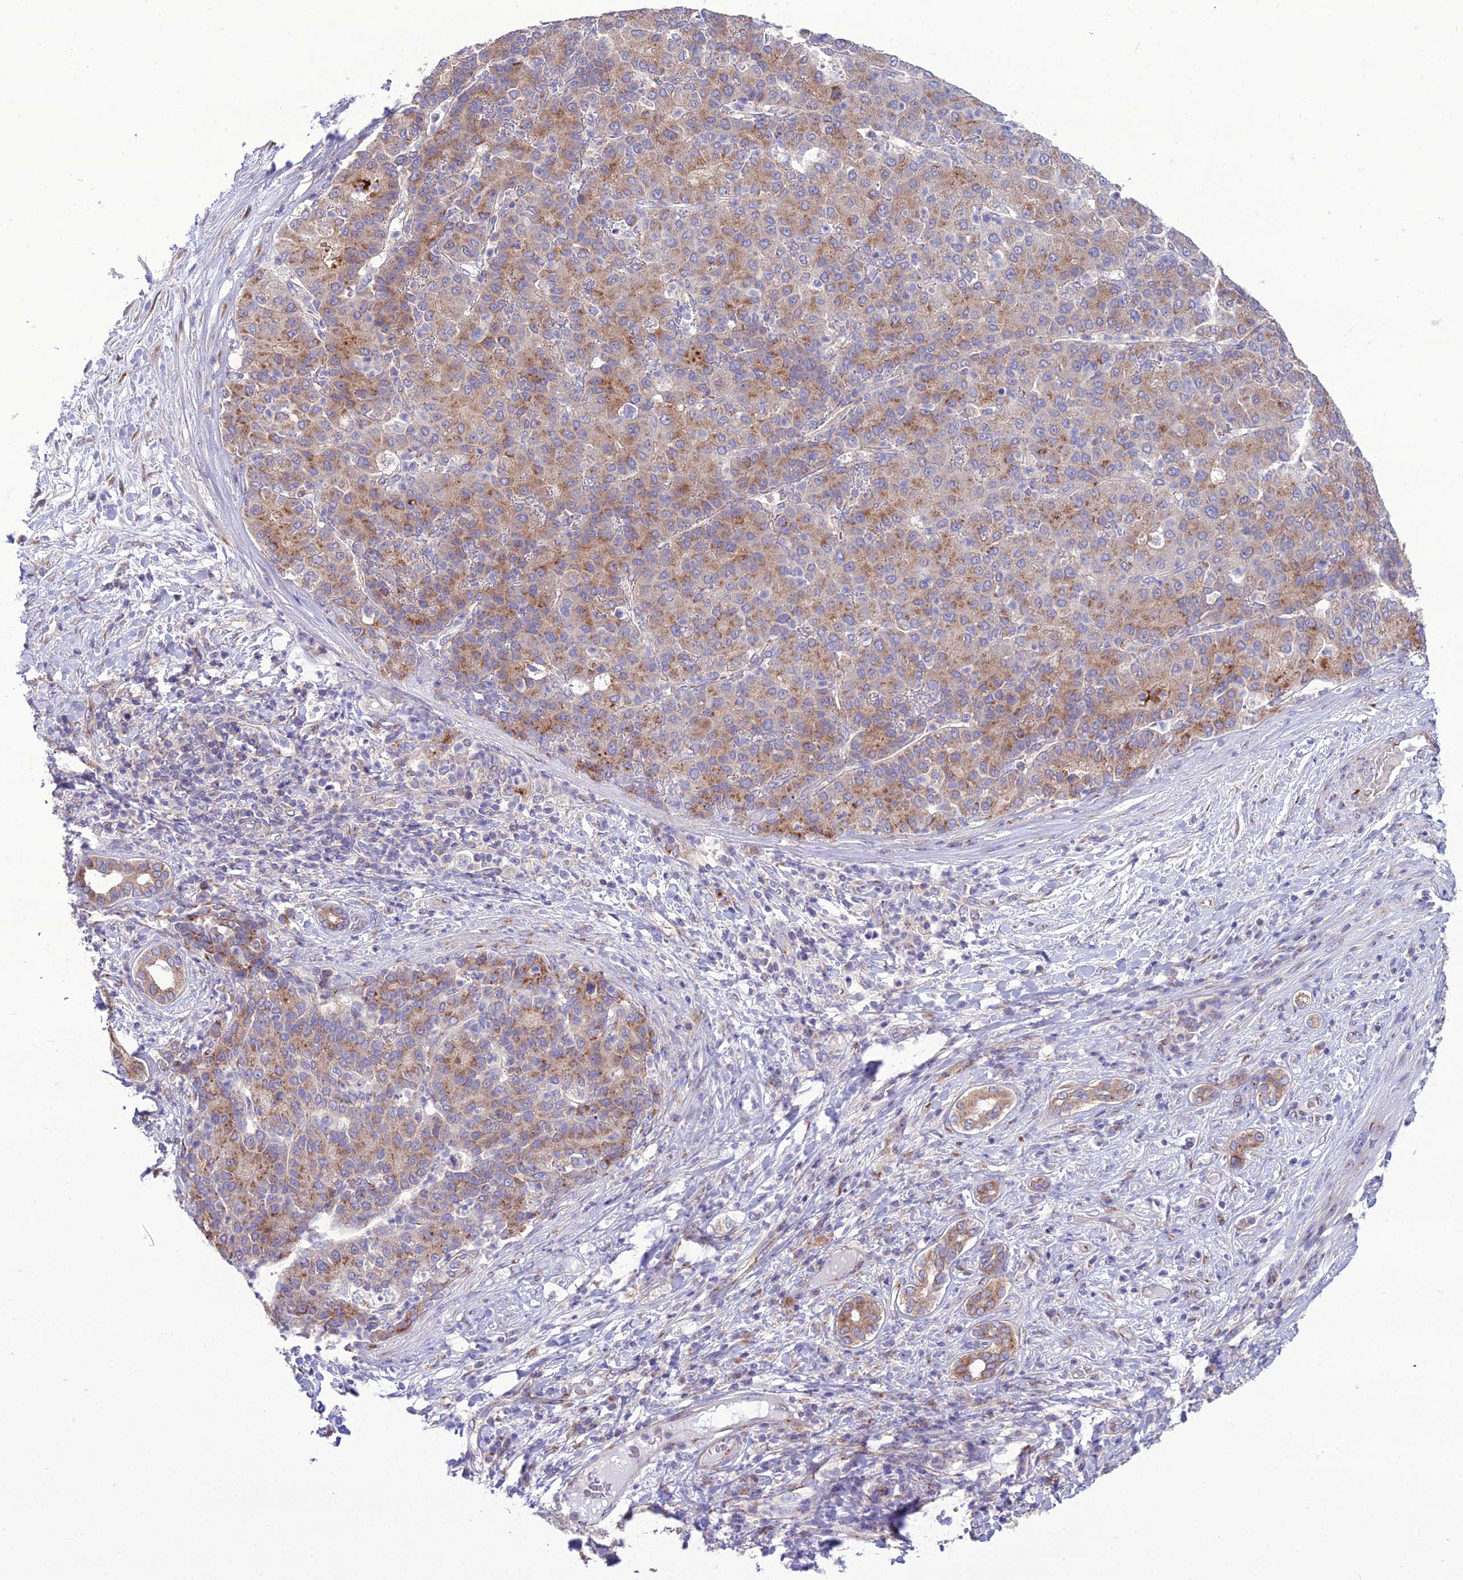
{"staining": {"intensity": "moderate", "quantity": "25%-75%", "location": "cytoplasmic/membranous"}, "tissue": "liver cancer", "cell_type": "Tumor cells", "image_type": "cancer", "snomed": [{"axis": "morphology", "description": "Carcinoma, Hepatocellular, NOS"}, {"axis": "topography", "description": "Liver"}], "caption": "DAB immunohistochemical staining of liver cancer (hepatocellular carcinoma) exhibits moderate cytoplasmic/membranous protein staining in approximately 25%-75% of tumor cells.", "gene": "SPRYD7", "patient": {"sex": "male", "age": 65}}